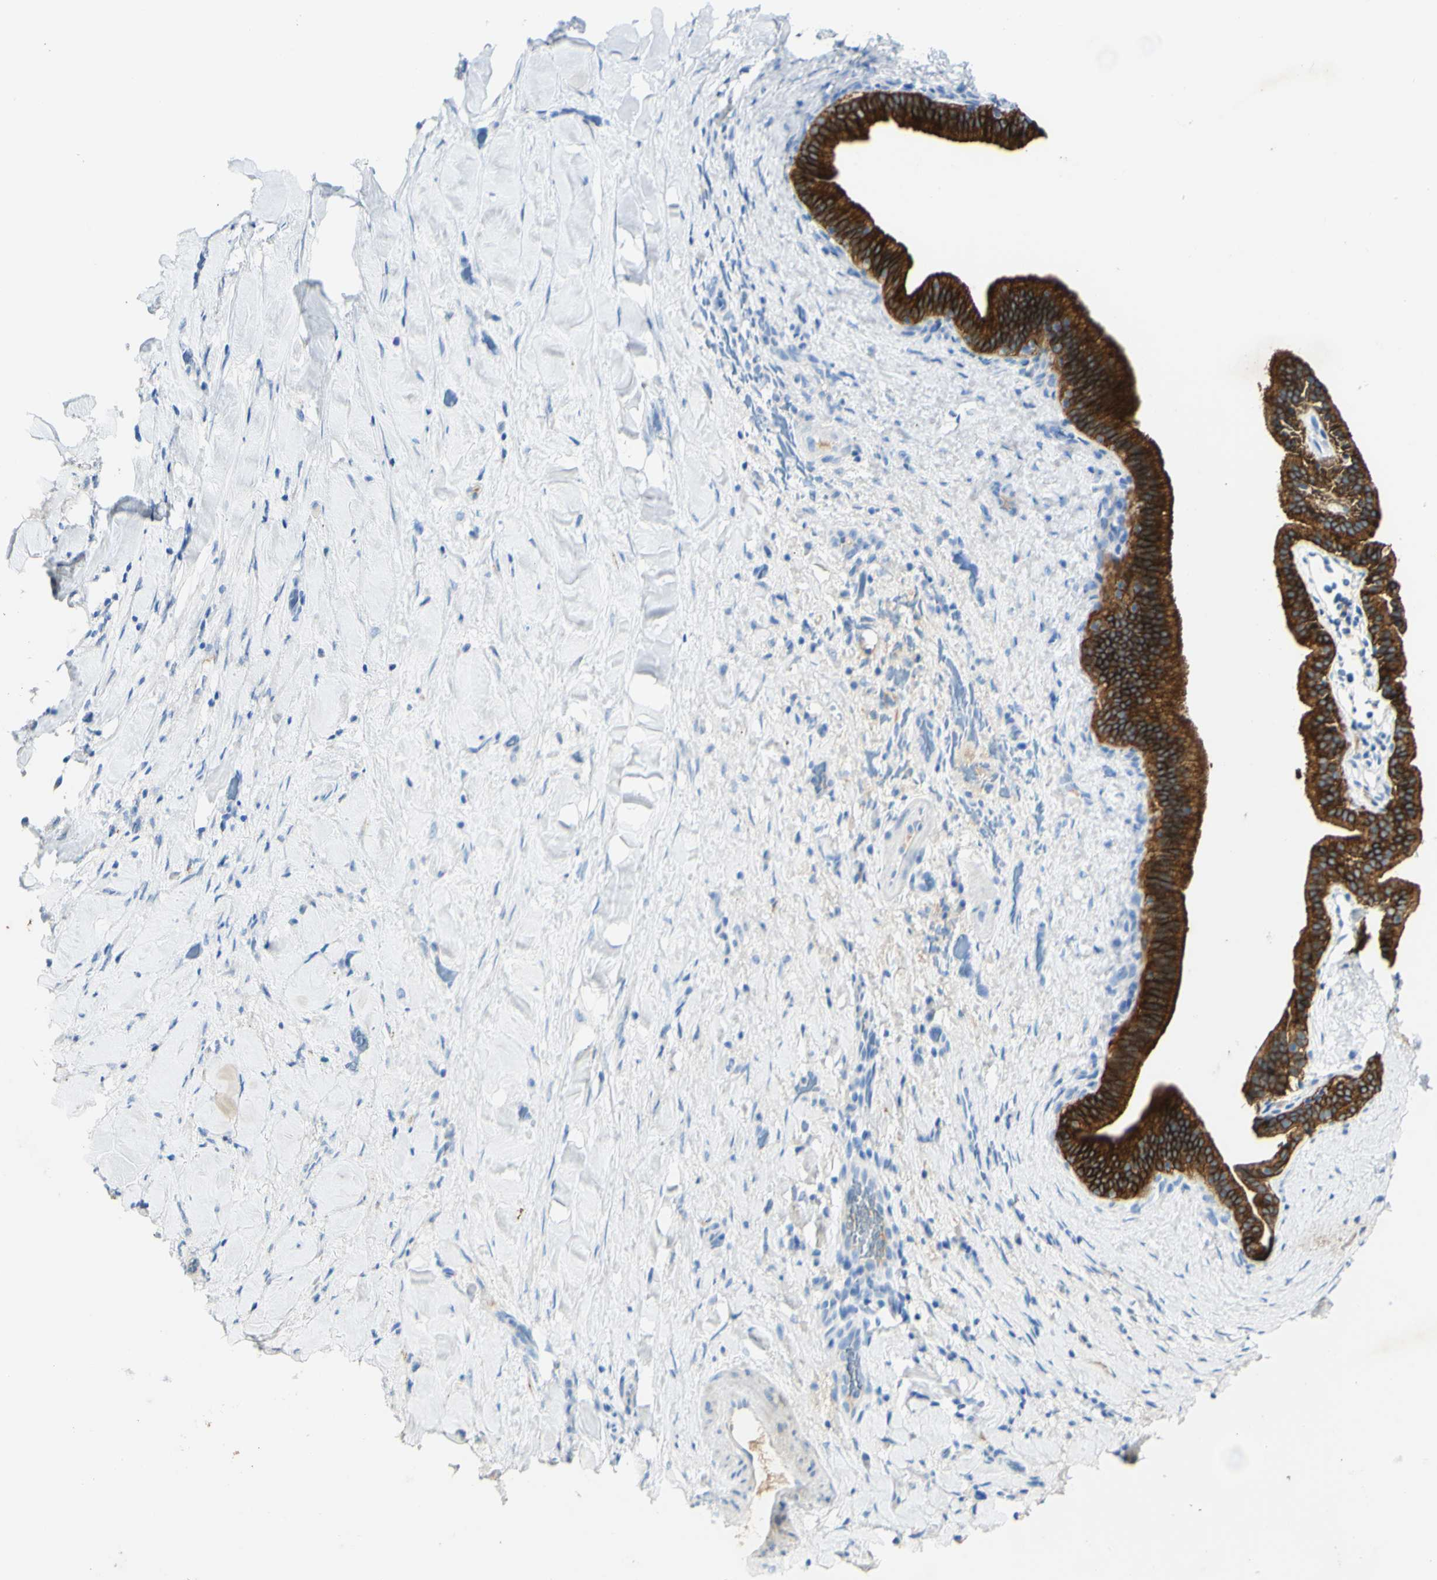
{"staining": {"intensity": "strong", "quantity": ">75%", "location": "cytoplasmic/membranous"}, "tissue": "liver cancer", "cell_type": "Tumor cells", "image_type": "cancer", "snomed": [{"axis": "morphology", "description": "Cholangiocarcinoma"}, {"axis": "topography", "description": "Liver"}], "caption": "Strong cytoplasmic/membranous expression for a protein is identified in about >75% of tumor cells of liver cholangiocarcinoma using immunohistochemistry (IHC).", "gene": "PIGR", "patient": {"sex": "female", "age": 67}}